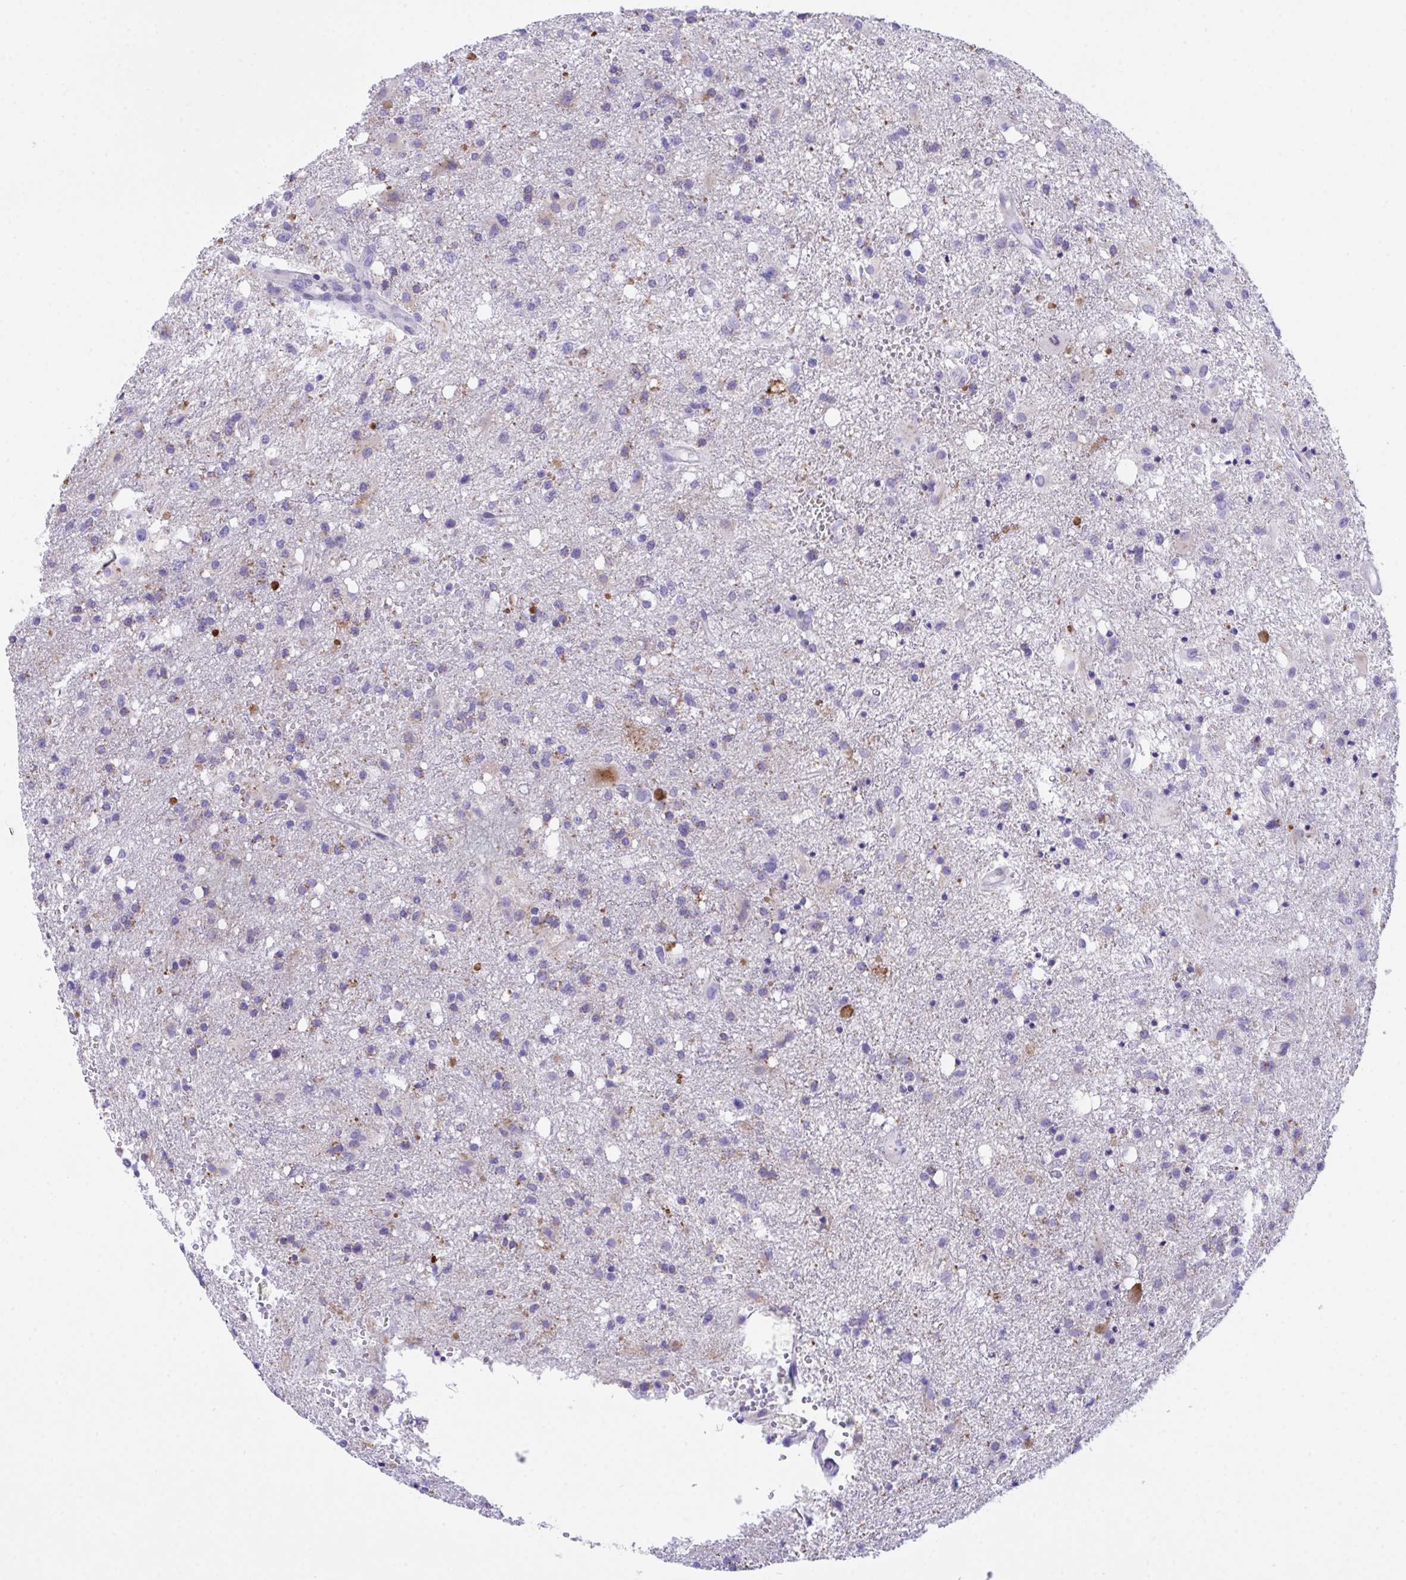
{"staining": {"intensity": "moderate", "quantity": "<25%", "location": "cytoplasmic/membranous"}, "tissue": "glioma", "cell_type": "Tumor cells", "image_type": "cancer", "snomed": [{"axis": "morphology", "description": "Glioma, malignant, Low grade"}, {"axis": "topography", "description": "Brain"}], "caption": "Approximately <25% of tumor cells in human glioma show moderate cytoplasmic/membranous protein positivity as visualized by brown immunohistochemical staining.", "gene": "TMEM106B", "patient": {"sex": "female", "age": 58}}